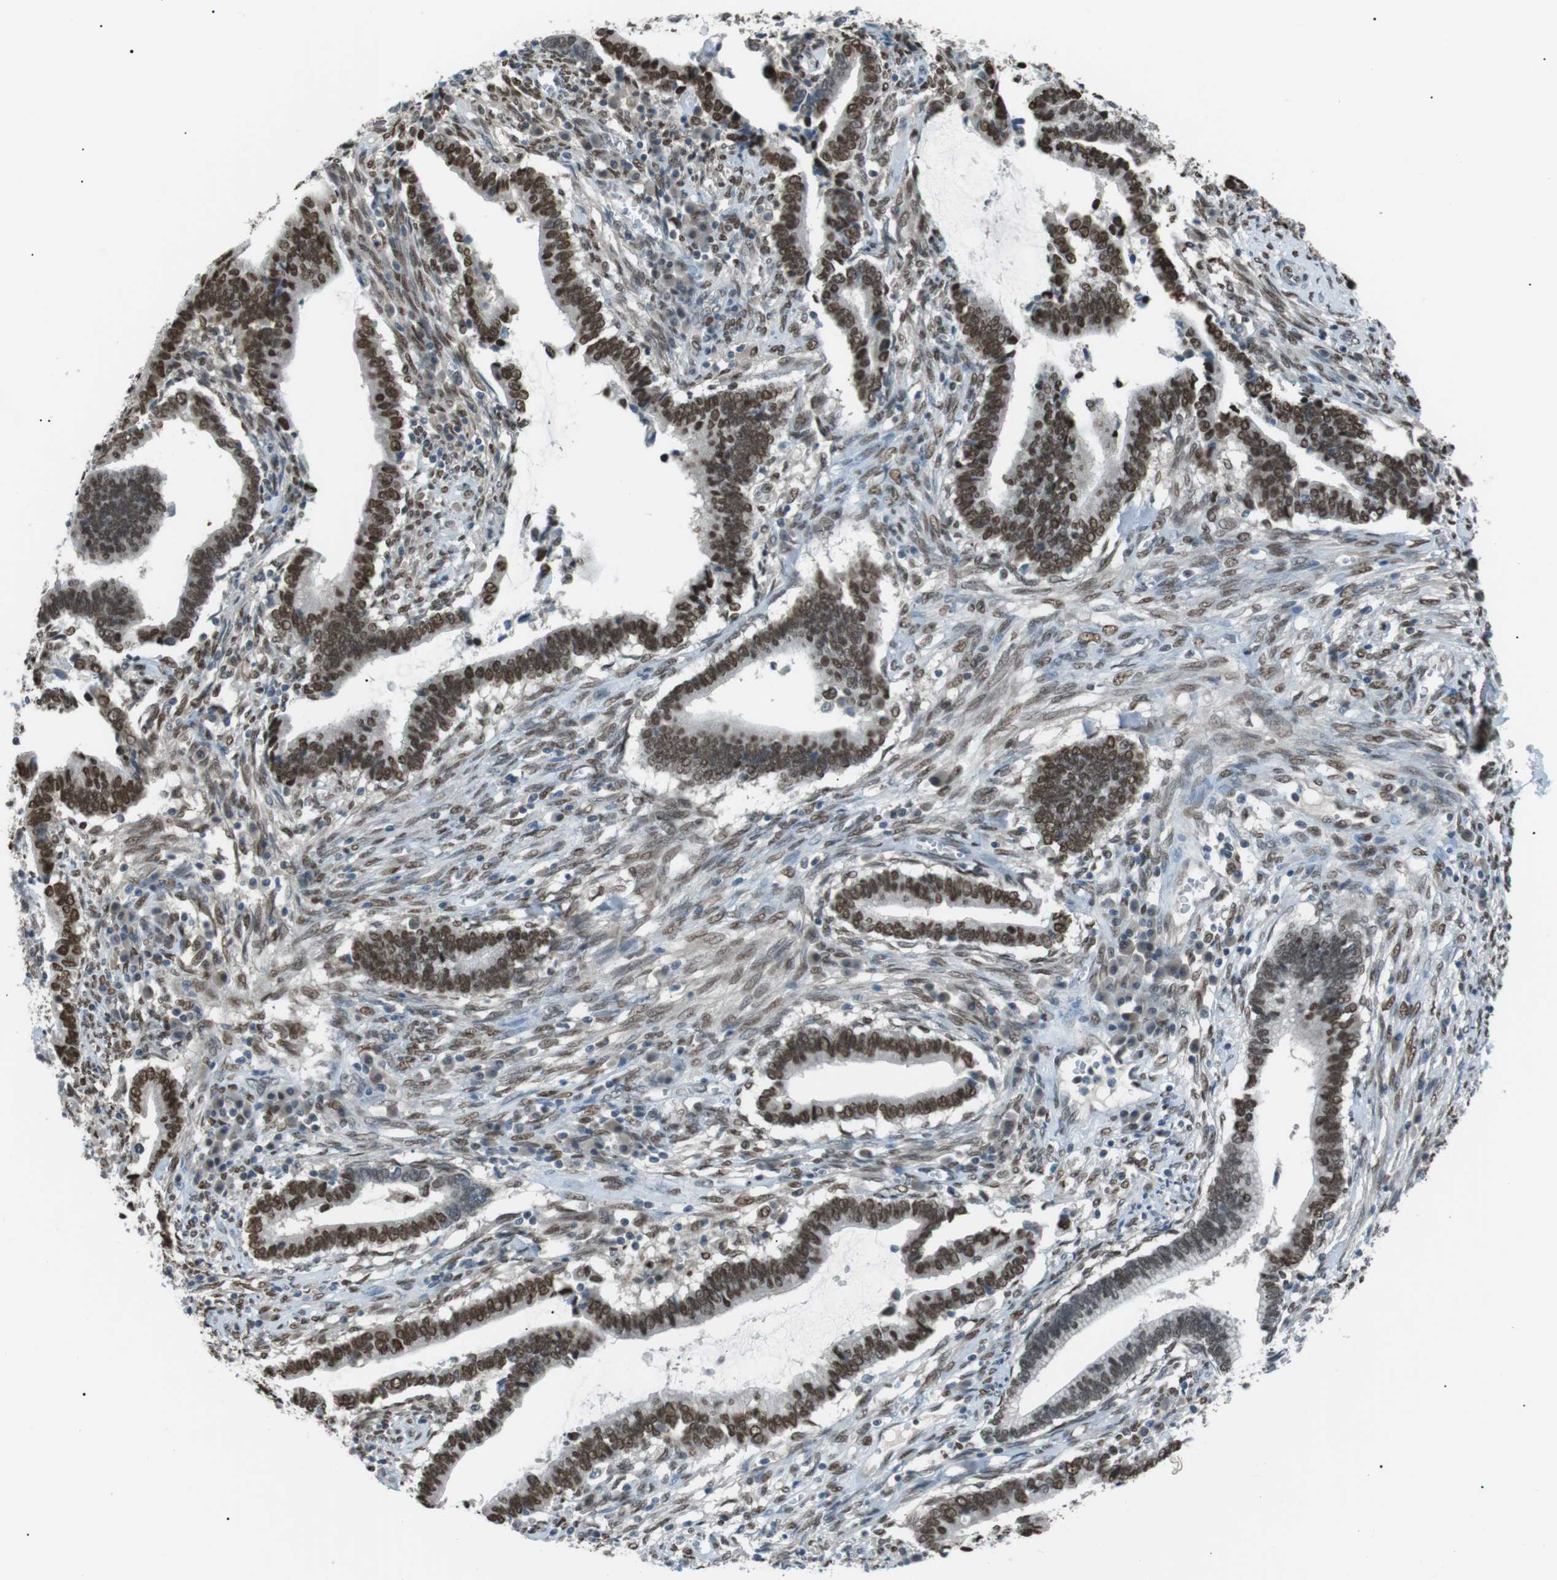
{"staining": {"intensity": "moderate", "quantity": ">75%", "location": "nuclear"}, "tissue": "cervical cancer", "cell_type": "Tumor cells", "image_type": "cancer", "snomed": [{"axis": "morphology", "description": "Adenocarcinoma, NOS"}, {"axis": "topography", "description": "Cervix"}], "caption": "Immunohistochemical staining of human cervical cancer (adenocarcinoma) shows medium levels of moderate nuclear expression in approximately >75% of tumor cells. (brown staining indicates protein expression, while blue staining denotes nuclei).", "gene": "SRPK2", "patient": {"sex": "female", "age": 44}}